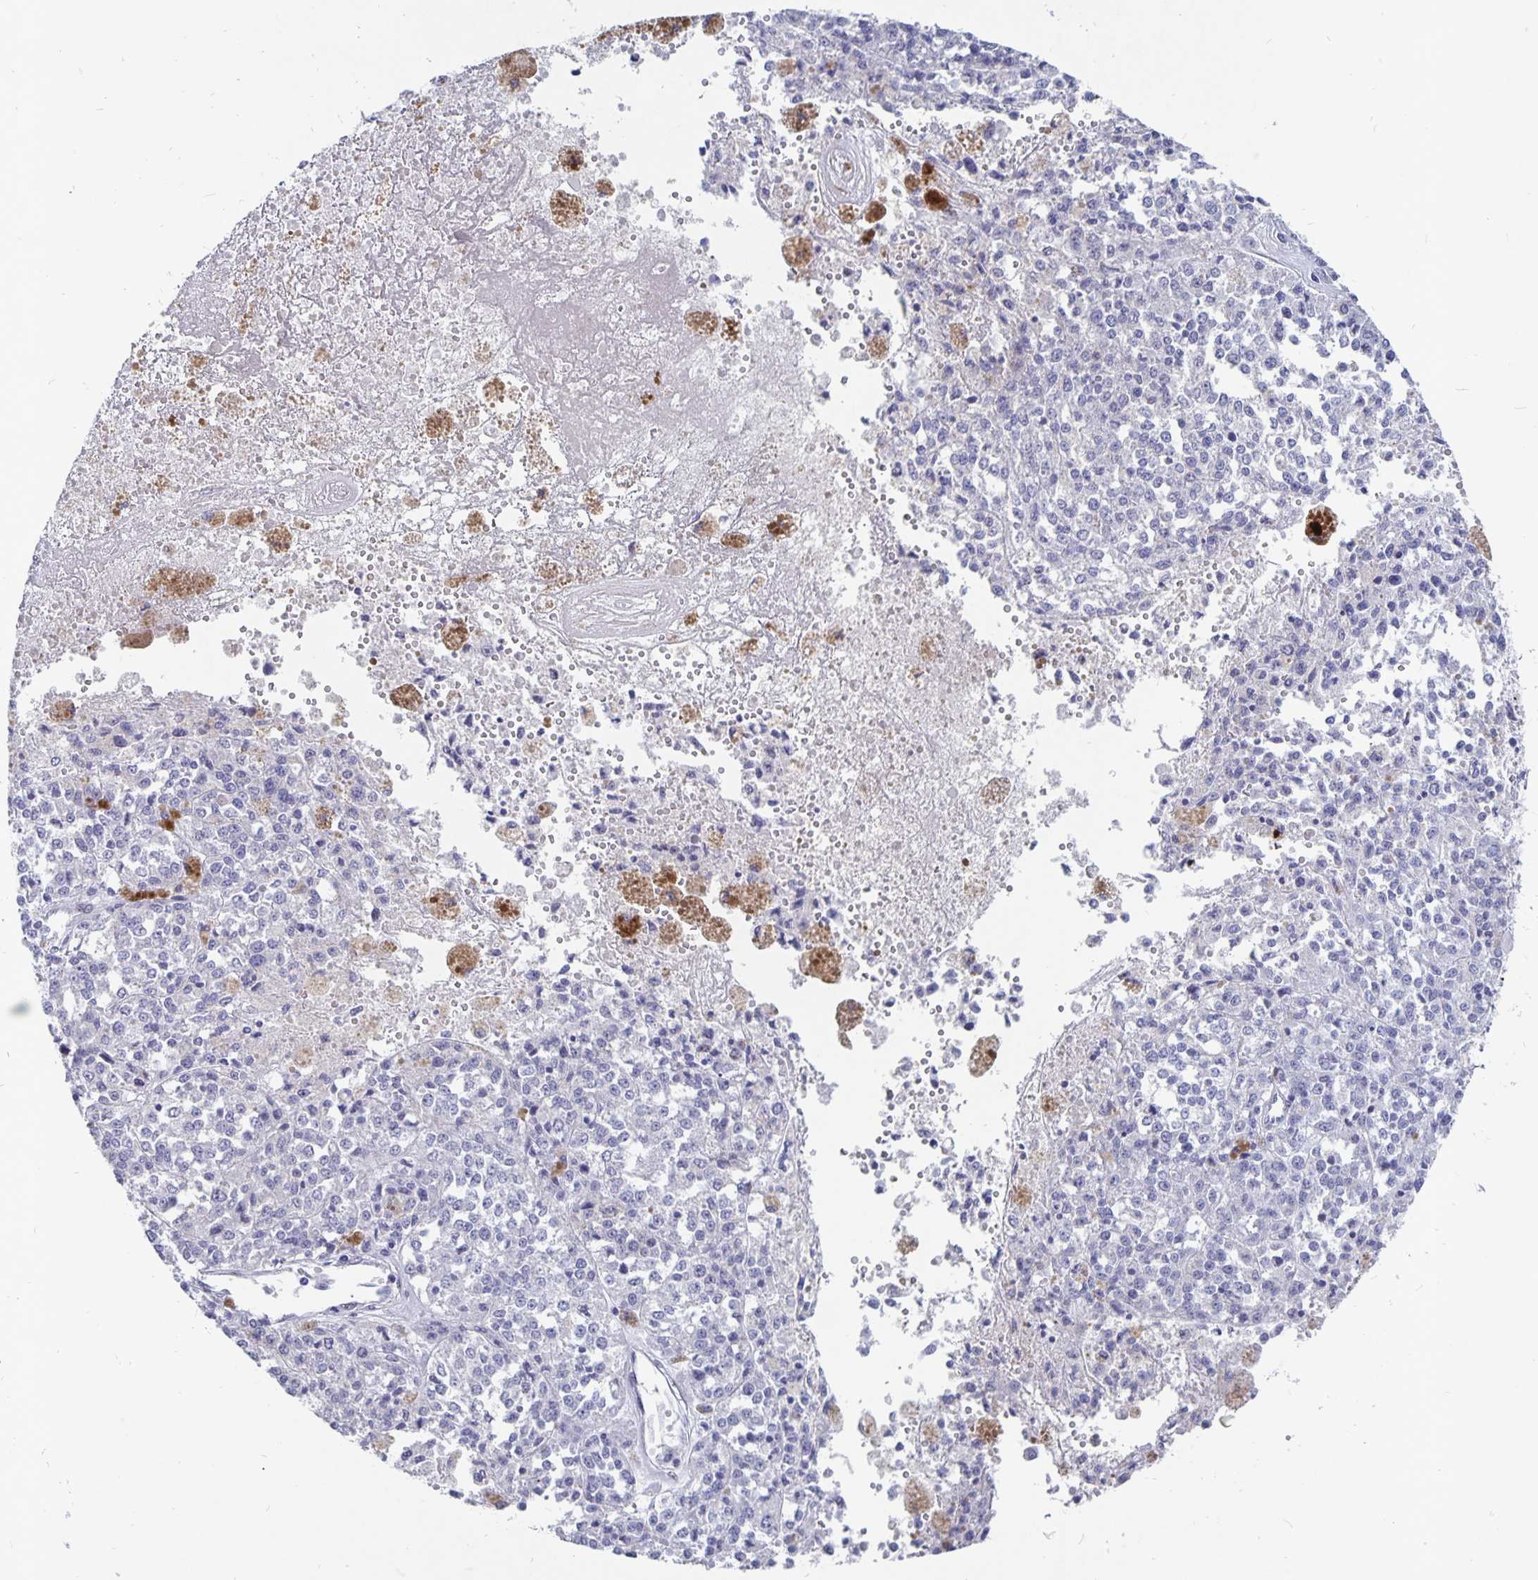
{"staining": {"intensity": "negative", "quantity": "none", "location": "none"}, "tissue": "melanoma", "cell_type": "Tumor cells", "image_type": "cancer", "snomed": [{"axis": "morphology", "description": "Malignant melanoma, Metastatic site"}, {"axis": "topography", "description": "Lymph node"}], "caption": "Immunohistochemistry image of neoplastic tissue: human melanoma stained with DAB (3,3'-diaminobenzidine) exhibits no significant protein positivity in tumor cells. (Brightfield microscopy of DAB (3,3'-diaminobenzidine) immunohistochemistry (IHC) at high magnification).", "gene": "SMOC1", "patient": {"sex": "female", "age": 64}}